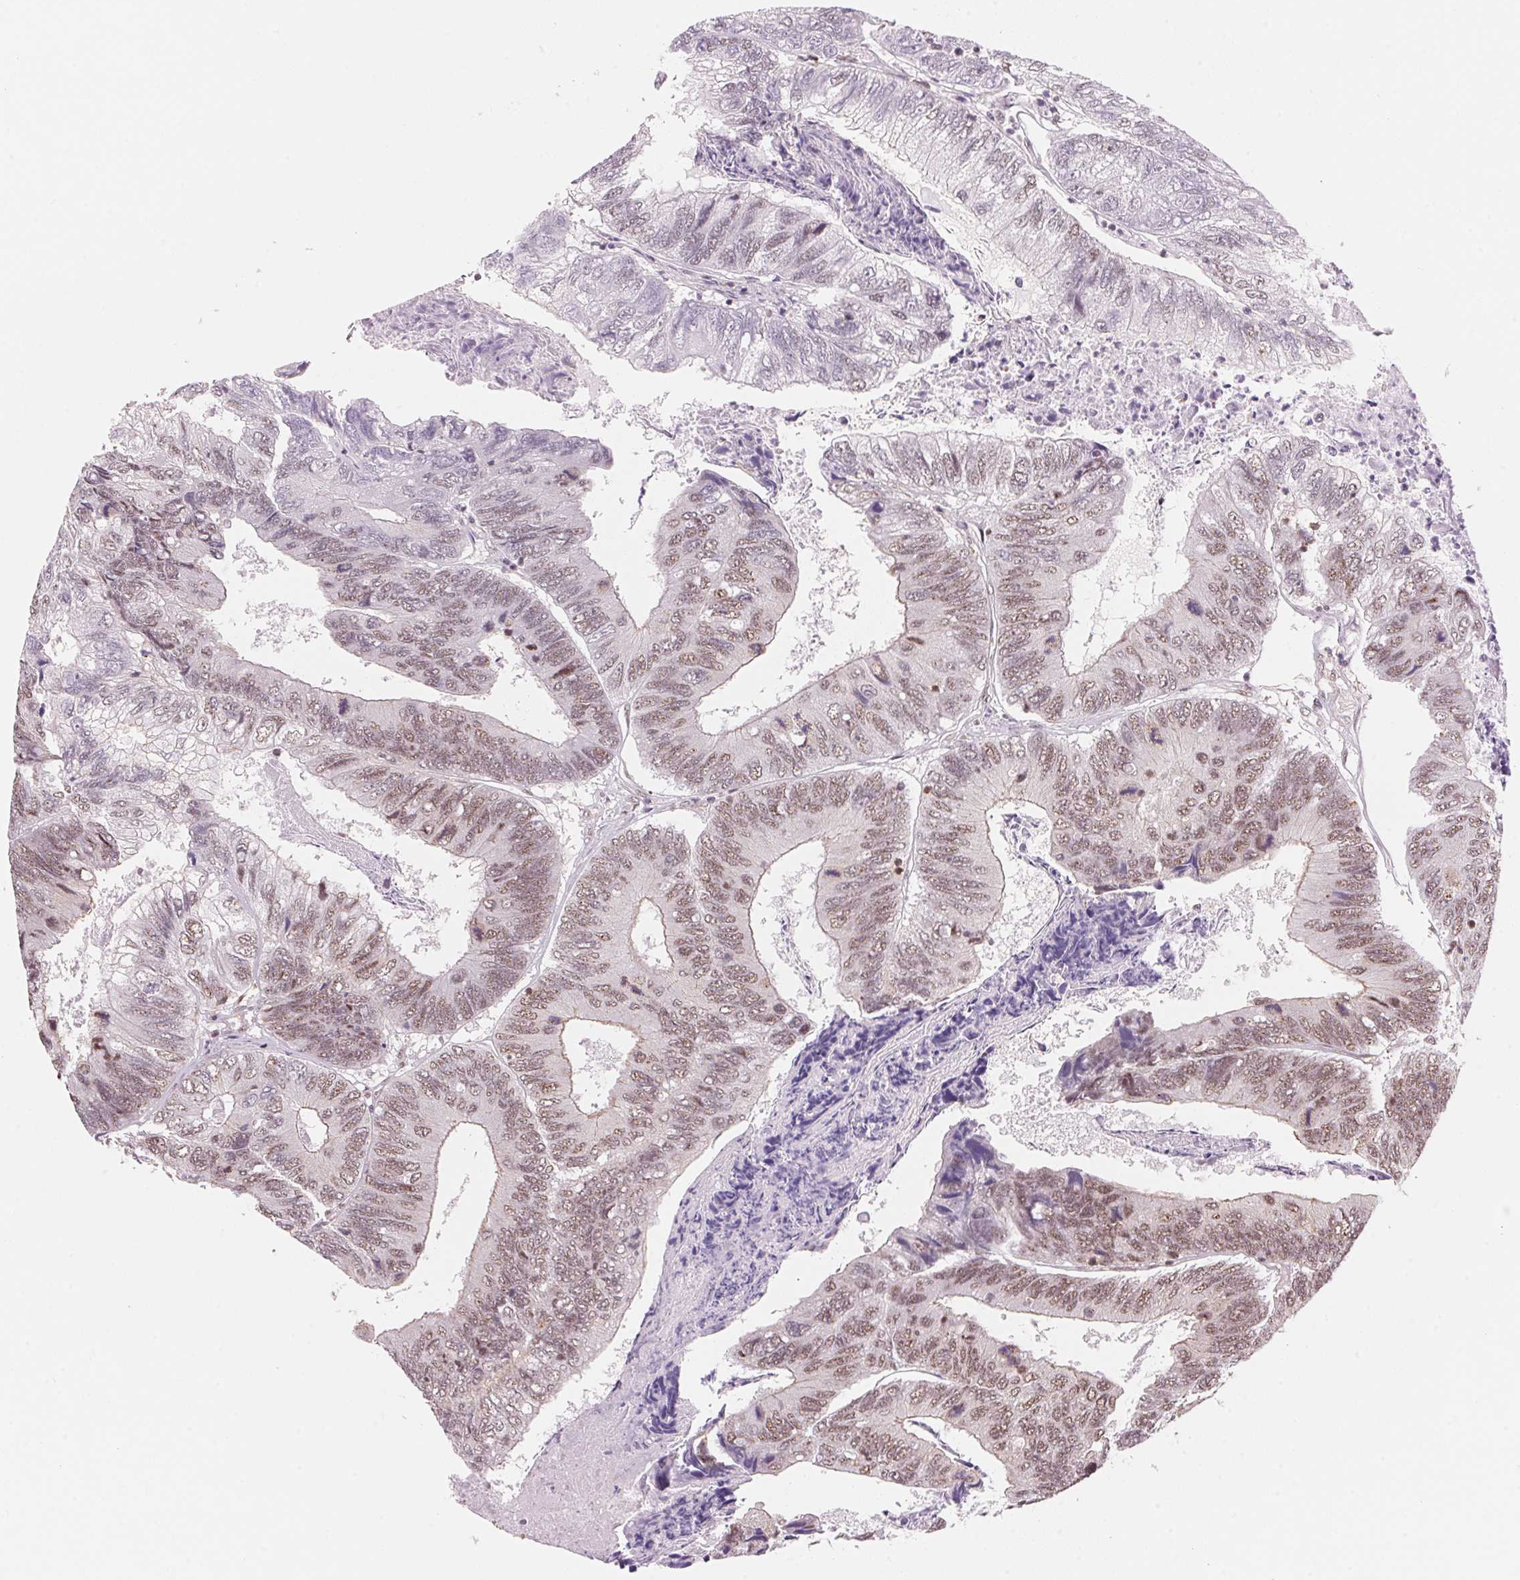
{"staining": {"intensity": "weak", "quantity": ">75%", "location": "nuclear"}, "tissue": "colorectal cancer", "cell_type": "Tumor cells", "image_type": "cancer", "snomed": [{"axis": "morphology", "description": "Adenocarcinoma, NOS"}, {"axis": "topography", "description": "Colon"}], "caption": "Human adenocarcinoma (colorectal) stained with a protein marker reveals weak staining in tumor cells.", "gene": "HNRNPDL", "patient": {"sex": "female", "age": 67}}